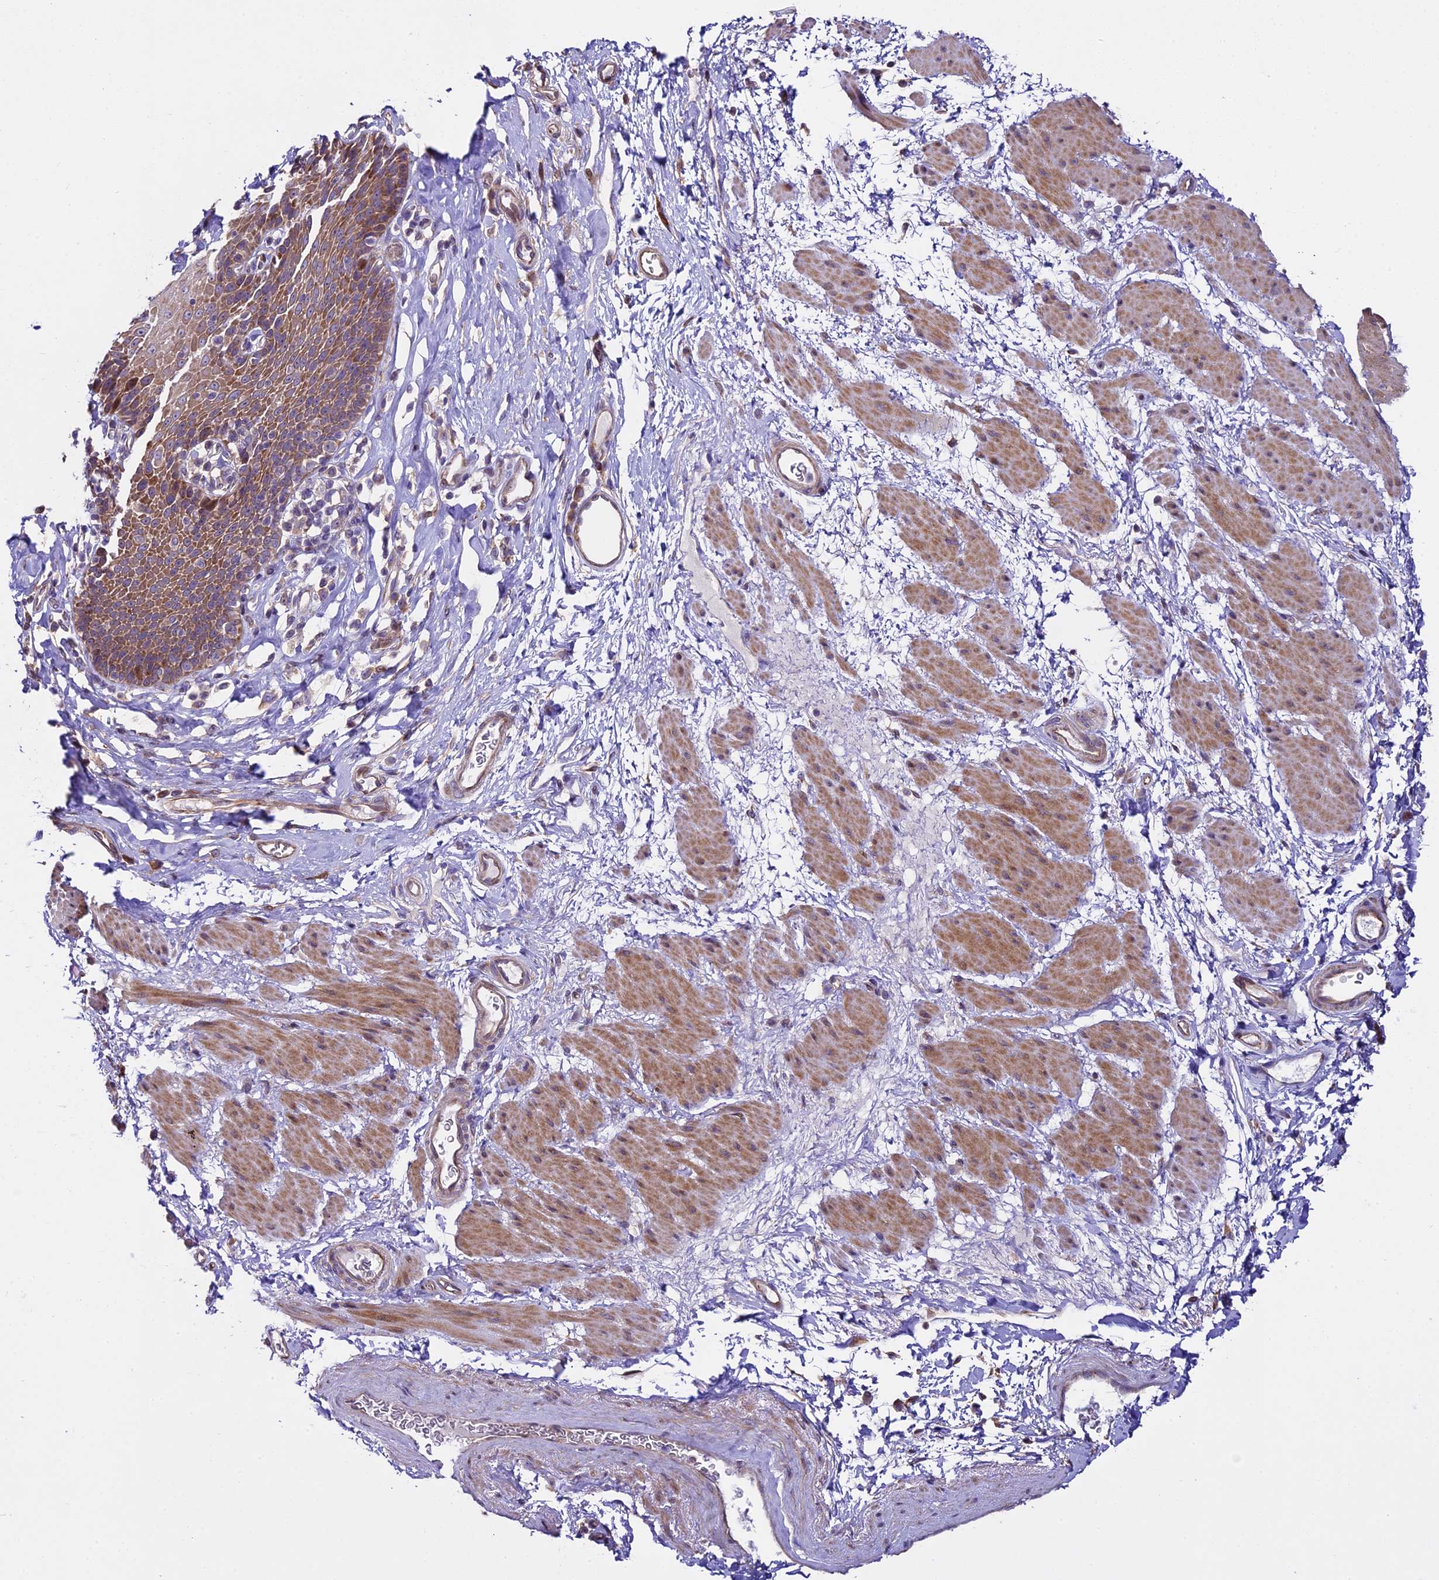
{"staining": {"intensity": "moderate", "quantity": "25%-75%", "location": "cytoplasmic/membranous"}, "tissue": "esophagus", "cell_type": "Squamous epithelial cells", "image_type": "normal", "snomed": [{"axis": "morphology", "description": "Normal tissue, NOS"}, {"axis": "topography", "description": "Esophagus"}], "caption": "Squamous epithelial cells show medium levels of moderate cytoplasmic/membranous expression in approximately 25%-75% of cells in unremarkable human esophagus.", "gene": "SPIRE1", "patient": {"sex": "female", "age": 61}}